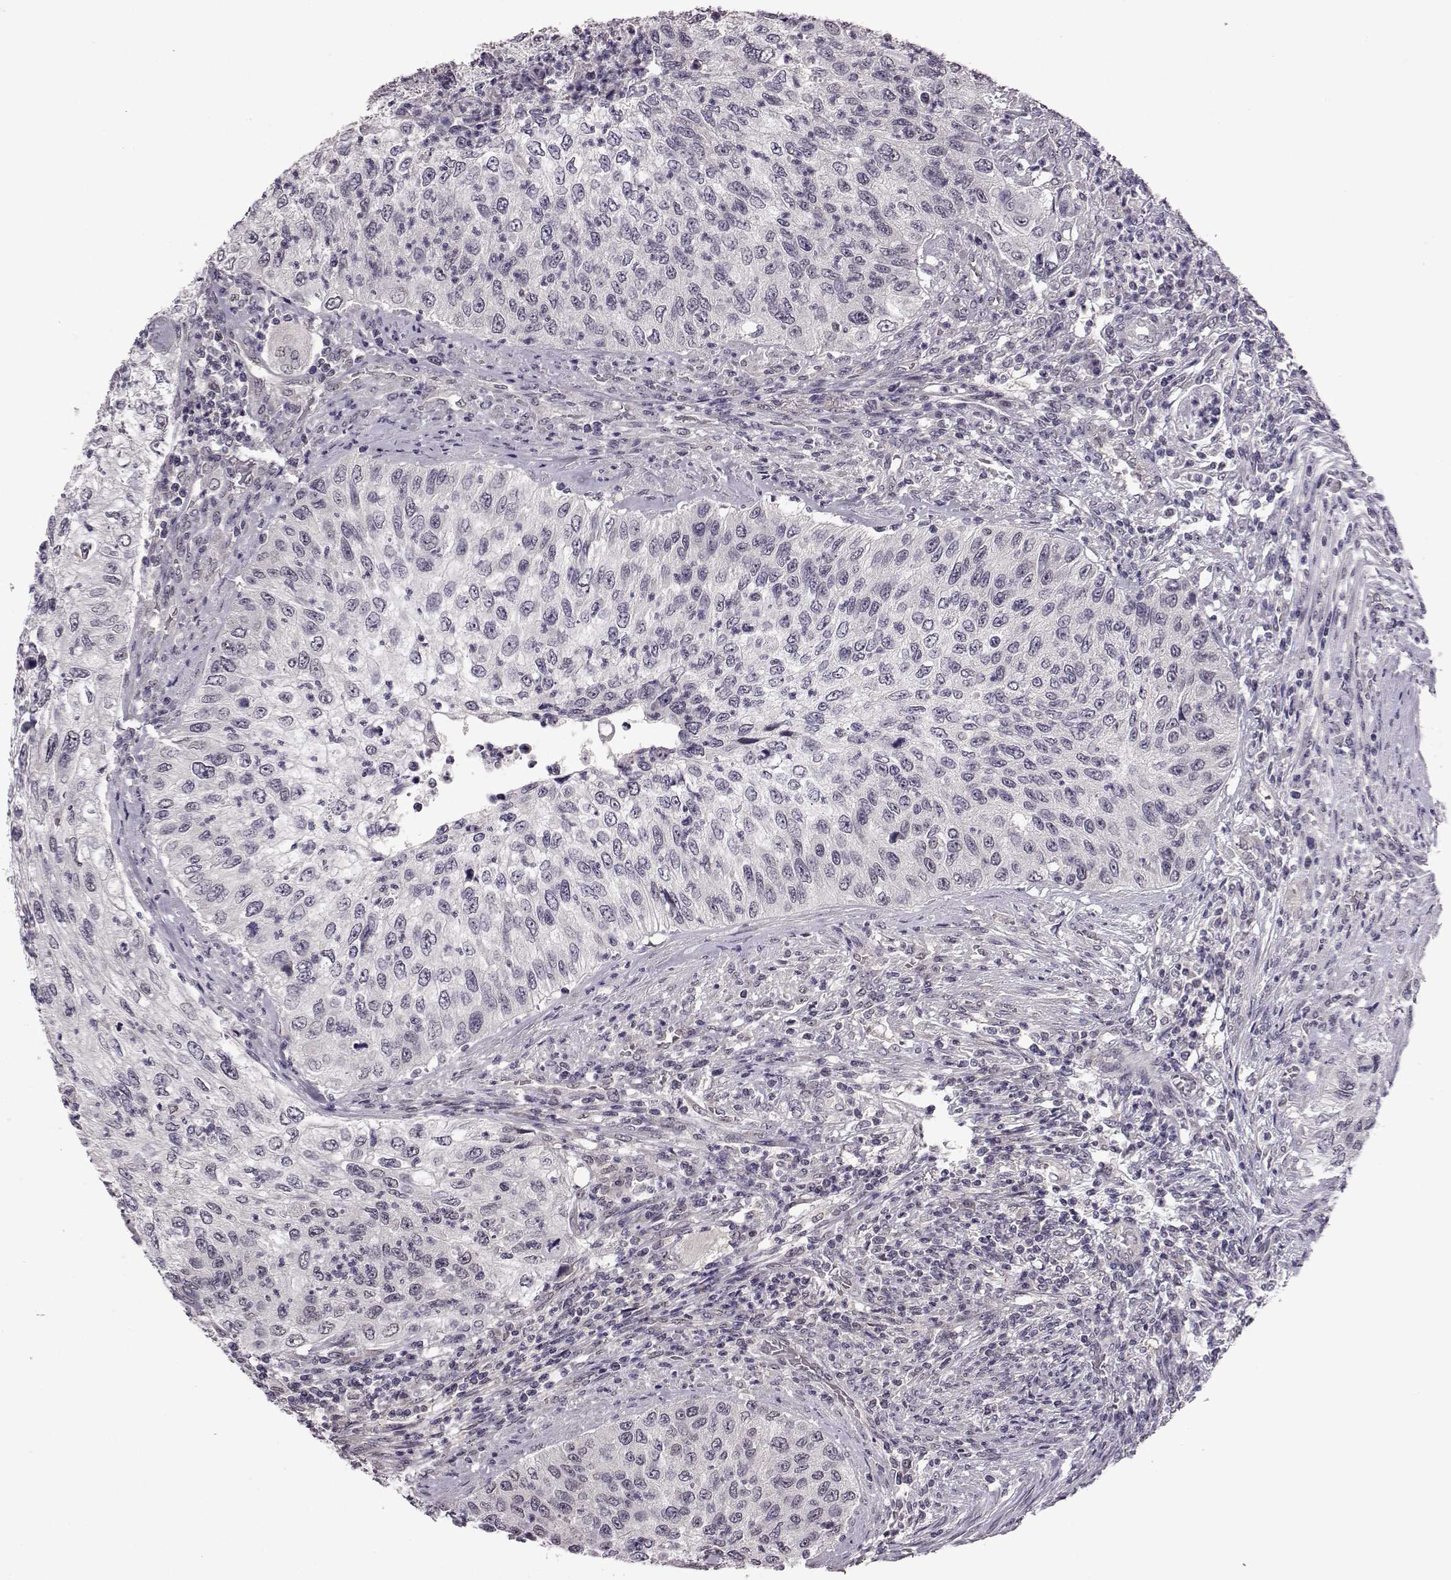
{"staining": {"intensity": "negative", "quantity": "none", "location": "none"}, "tissue": "urothelial cancer", "cell_type": "Tumor cells", "image_type": "cancer", "snomed": [{"axis": "morphology", "description": "Urothelial carcinoma, High grade"}, {"axis": "topography", "description": "Urinary bladder"}], "caption": "There is no significant staining in tumor cells of urothelial cancer.", "gene": "C10orf62", "patient": {"sex": "female", "age": 60}}